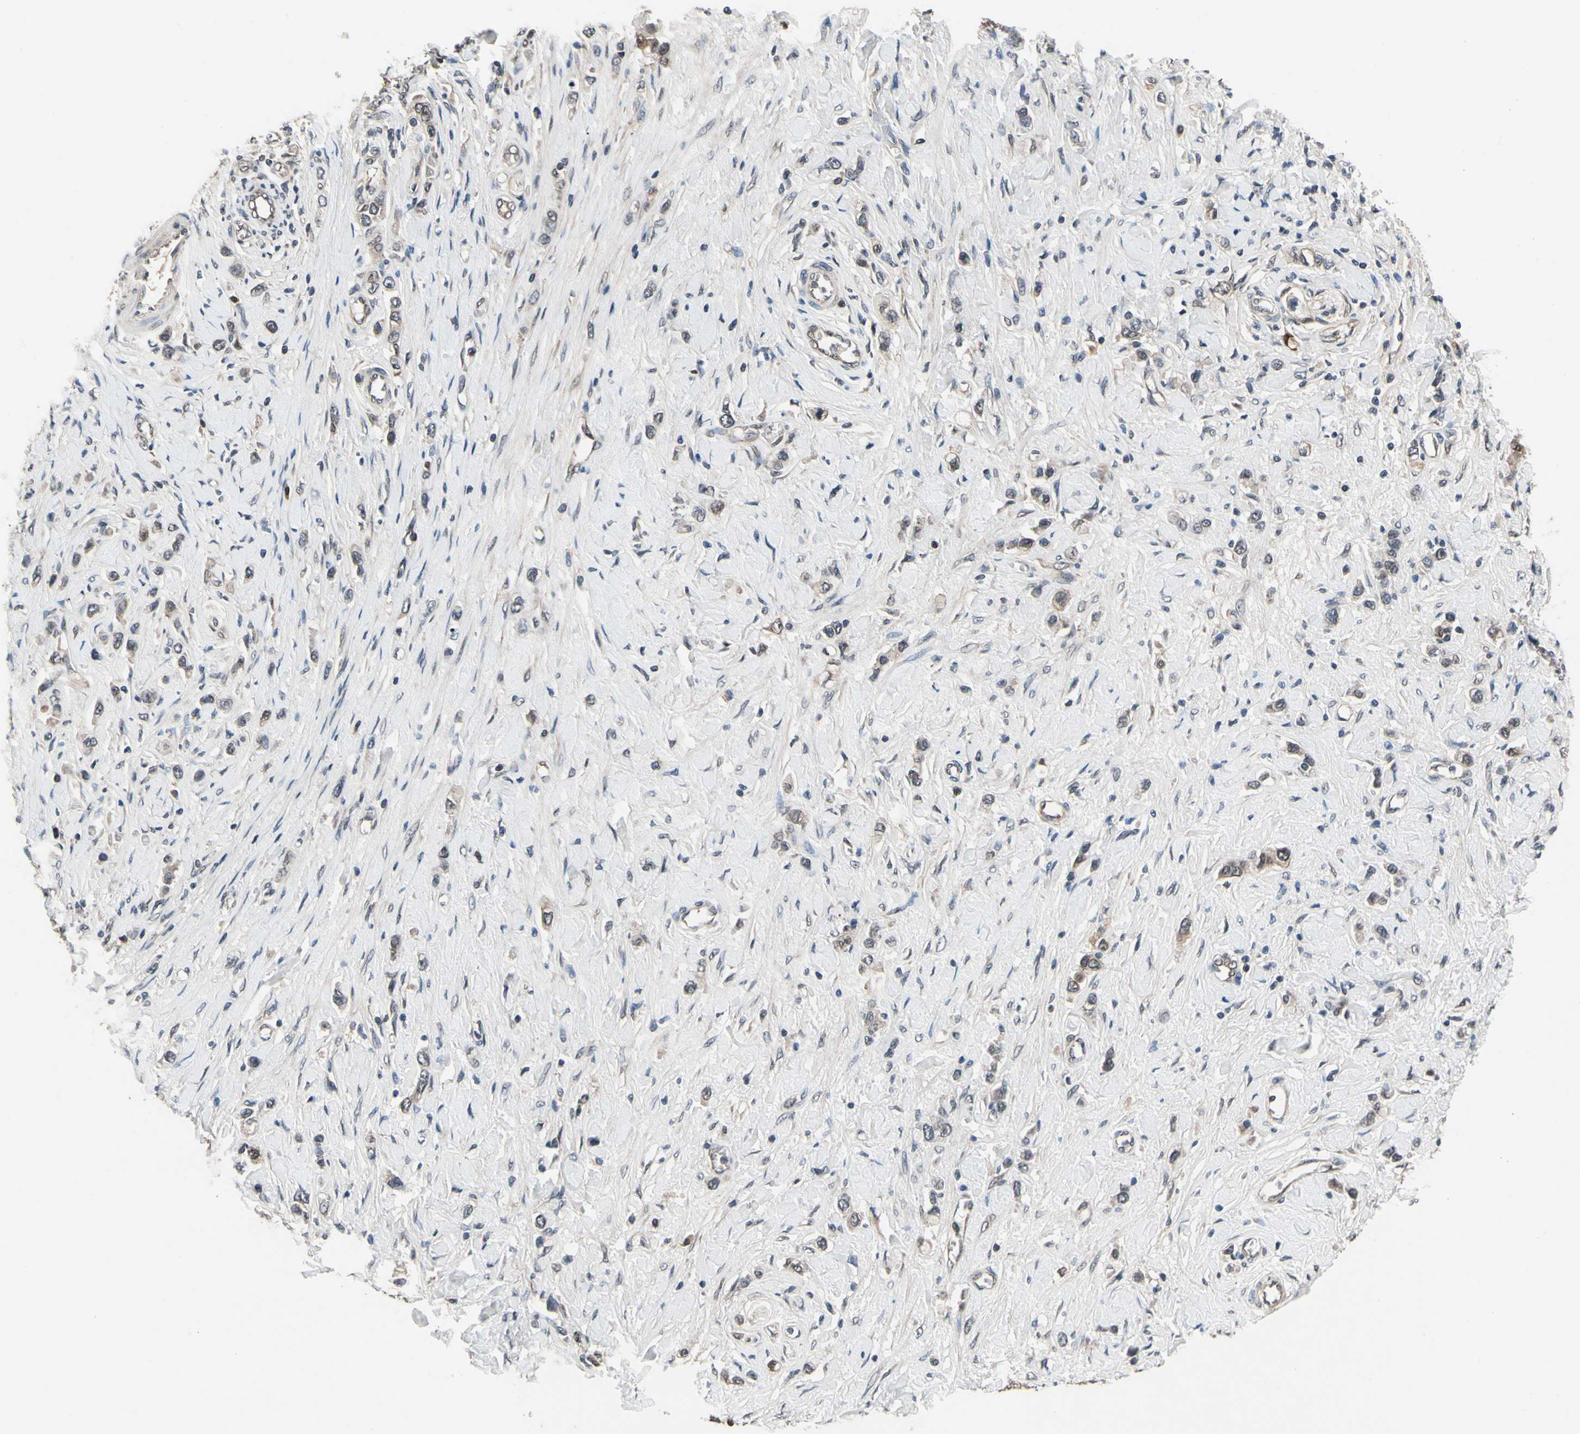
{"staining": {"intensity": "weak", "quantity": ">75%", "location": "cytoplasmic/membranous"}, "tissue": "stomach cancer", "cell_type": "Tumor cells", "image_type": "cancer", "snomed": [{"axis": "morphology", "description": "Normal tissue, NOS"}, {"axis": "morphology", "description": "Adenocarcinoma, NOS"}, {"axis": "topography", "description": "Stomach, upper"}, {"axis": "topography", "description": "Stomach"}], "caption": "Human stomach adenocarcinoma stained with a protein marker reveals weak staining in tumor cells.", "gene": "PRDX6", "patient": {"sex": "female", "age": 65}}